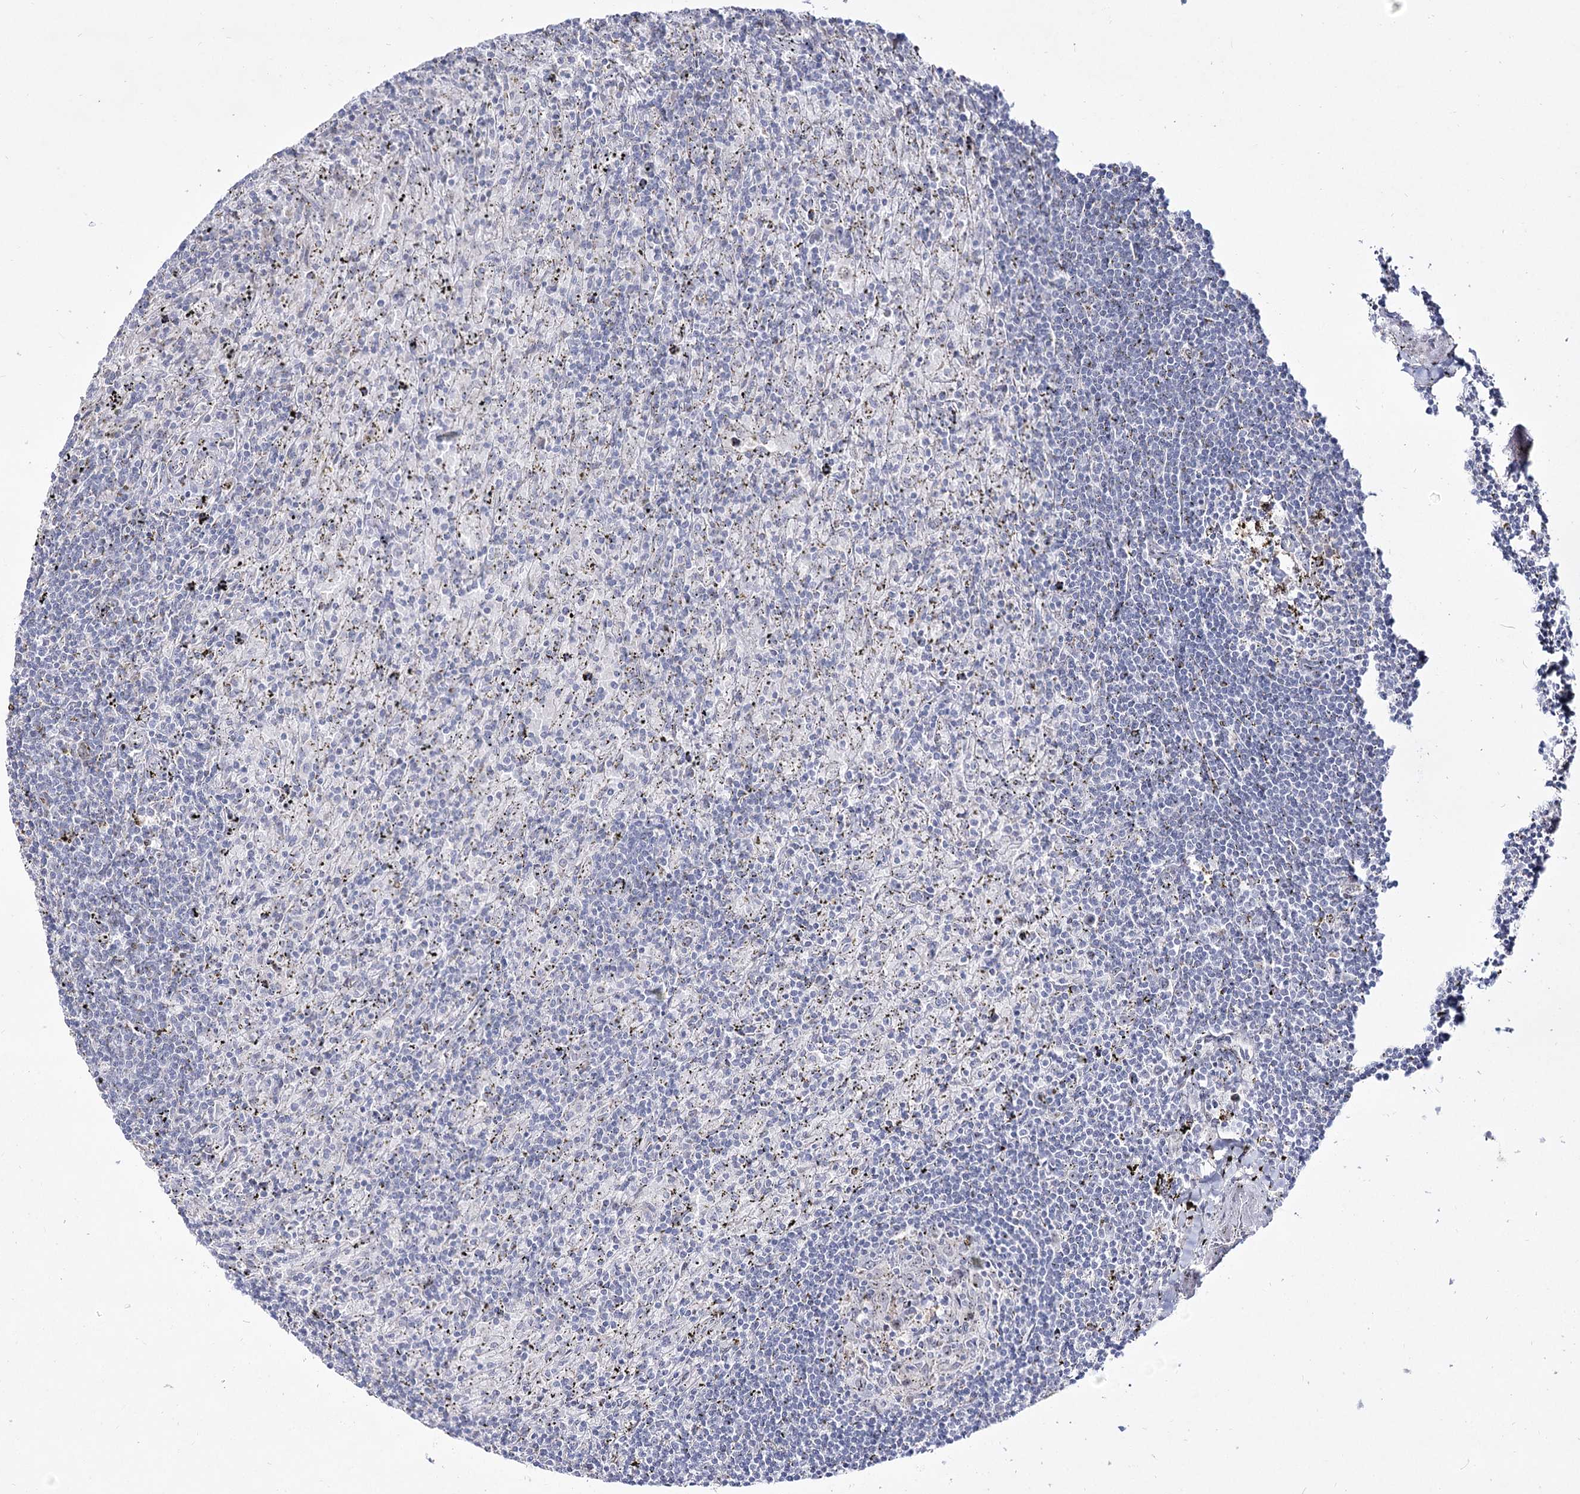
{"staining": {"intensity": "negative", "quantity": "none", "location": "none"}, "tissue": "lymphoma", "cell_type": "Tumor cells", "image_type": "cancer", "snomed": [{"axis": "morphology", "description": "Malignant lymphoma, non-Hodgkin's type, Low grade"}, {"axis": "topography", "description": "Spleen"}], "caption": "Lymphoma was stained to show a protein in brown. There is no significant expression in tumor cells. The staining is performed using DAB brown chromogen with nuclei counter-stained in using hematoxylin.", "gene": "DDX50", "patient": {"sex": "male", "age": 76}}